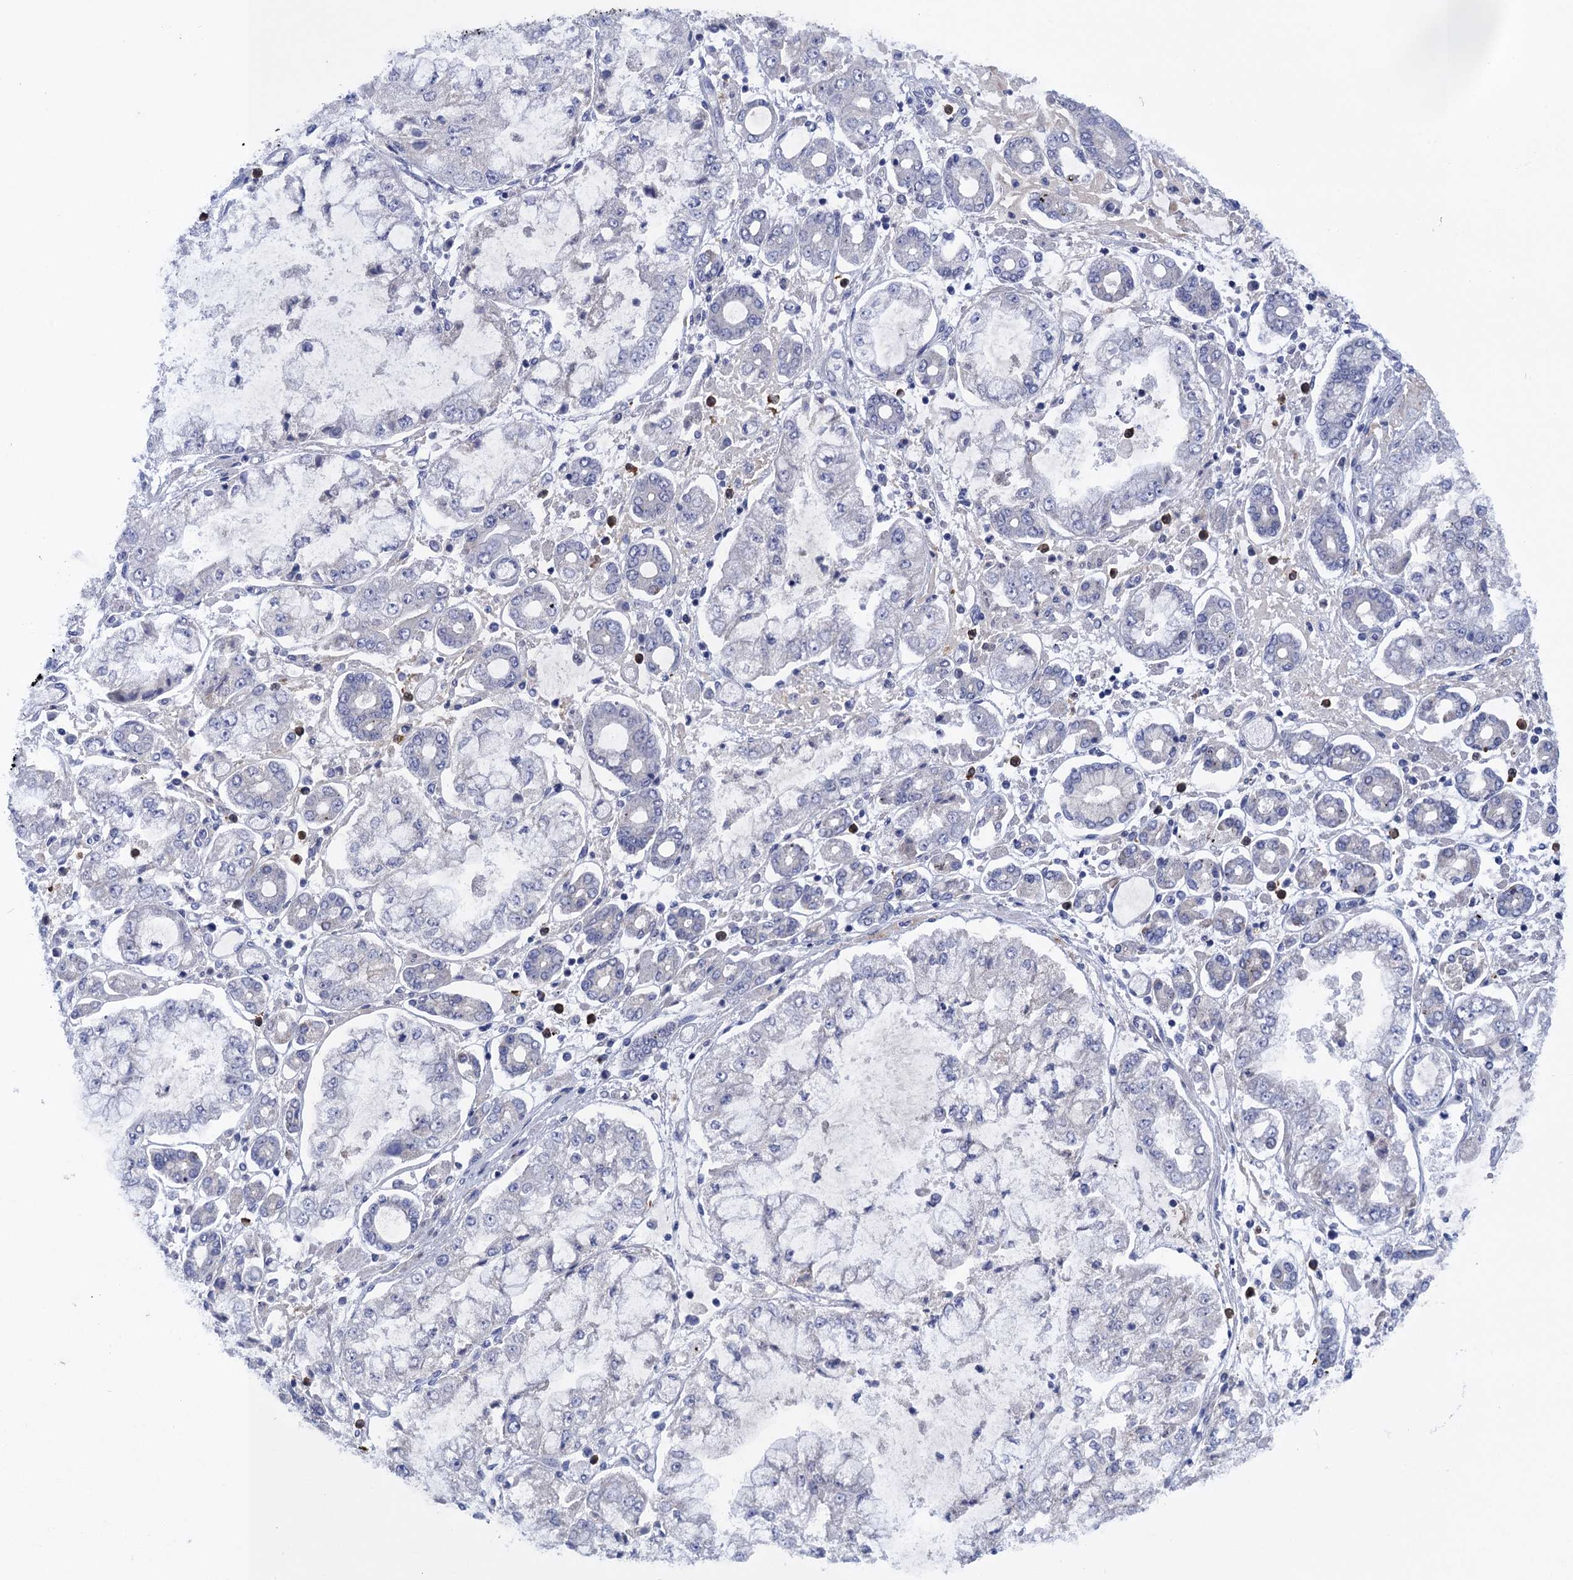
{"staining": {"intensity": "negative", "quantity": "none", "location": "none"}, "tissue": "stomach cancer", "cell_type": "Tumor cells", "image_type": "cancer", "snomed": [{"axis": "morphology", "description": "Adenocarcinoma, NOS"}, {"axis": "topography", "description": "Stomach"}], "caption": "A high-resolution photomicrograph shows immunohistochemistry staining of adenocarcinoma (stomach), which exhibits no significant positivity in tumor cells.", "gene": "SCEL", "patient": {"sex": "male", "age": 76}}